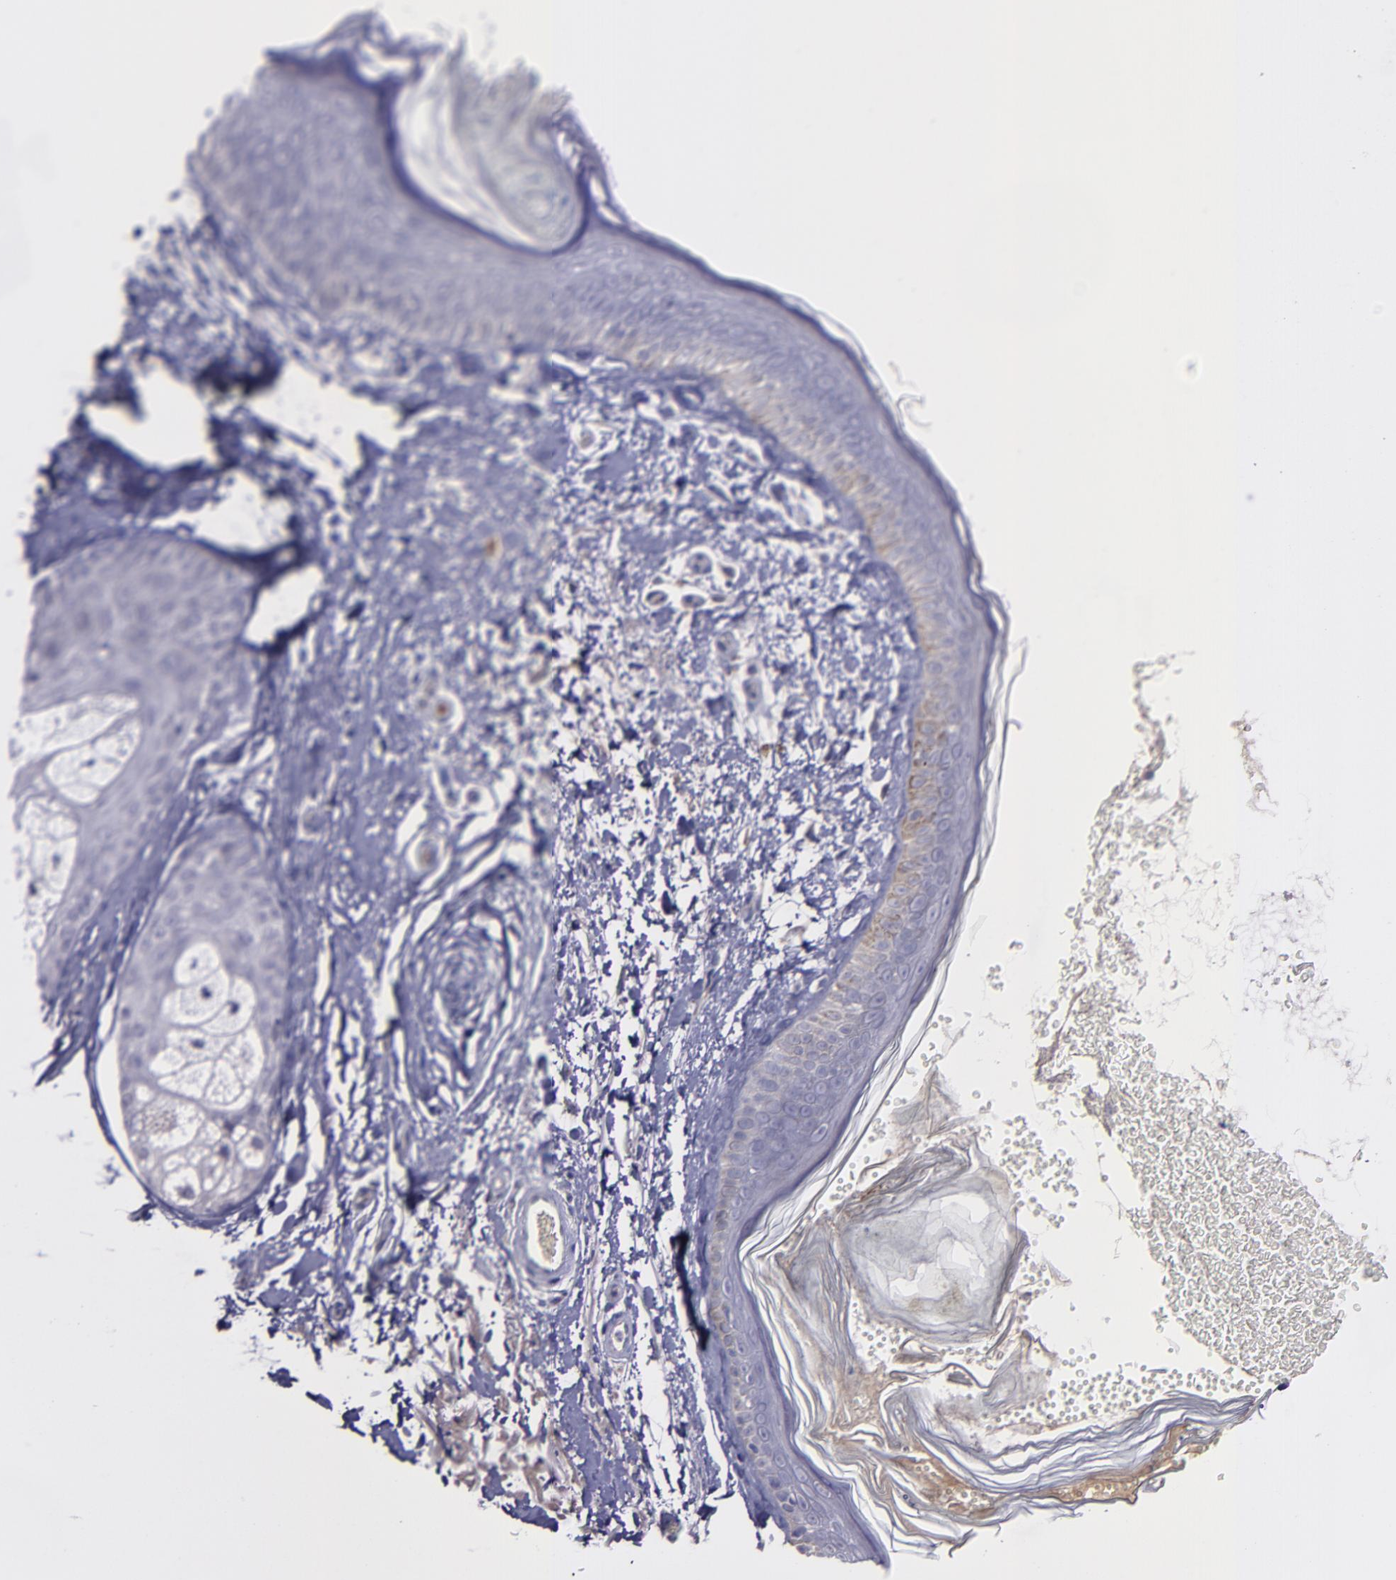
{"staining": {"intensity": "negative", "quantity": "none", "location": "none"}, "tissue": "skin", "cell_type": "Fibroblasts", "image_type": "normal", "snomed": [{"axis": "morphology", "description": "Normal tissue, NOS"}, {"axis": "topography", "description": "Skin"}], "caption": "This micrograph is of benign skin stained with immunohistochemistry to label a protein in brown with the nuclei are counter-stained blue. There is no positivity in fibroblasts. Nuclei are stained in blue.", "gene": "MASP1", "patient": {"sex": "male", "age": 63}}